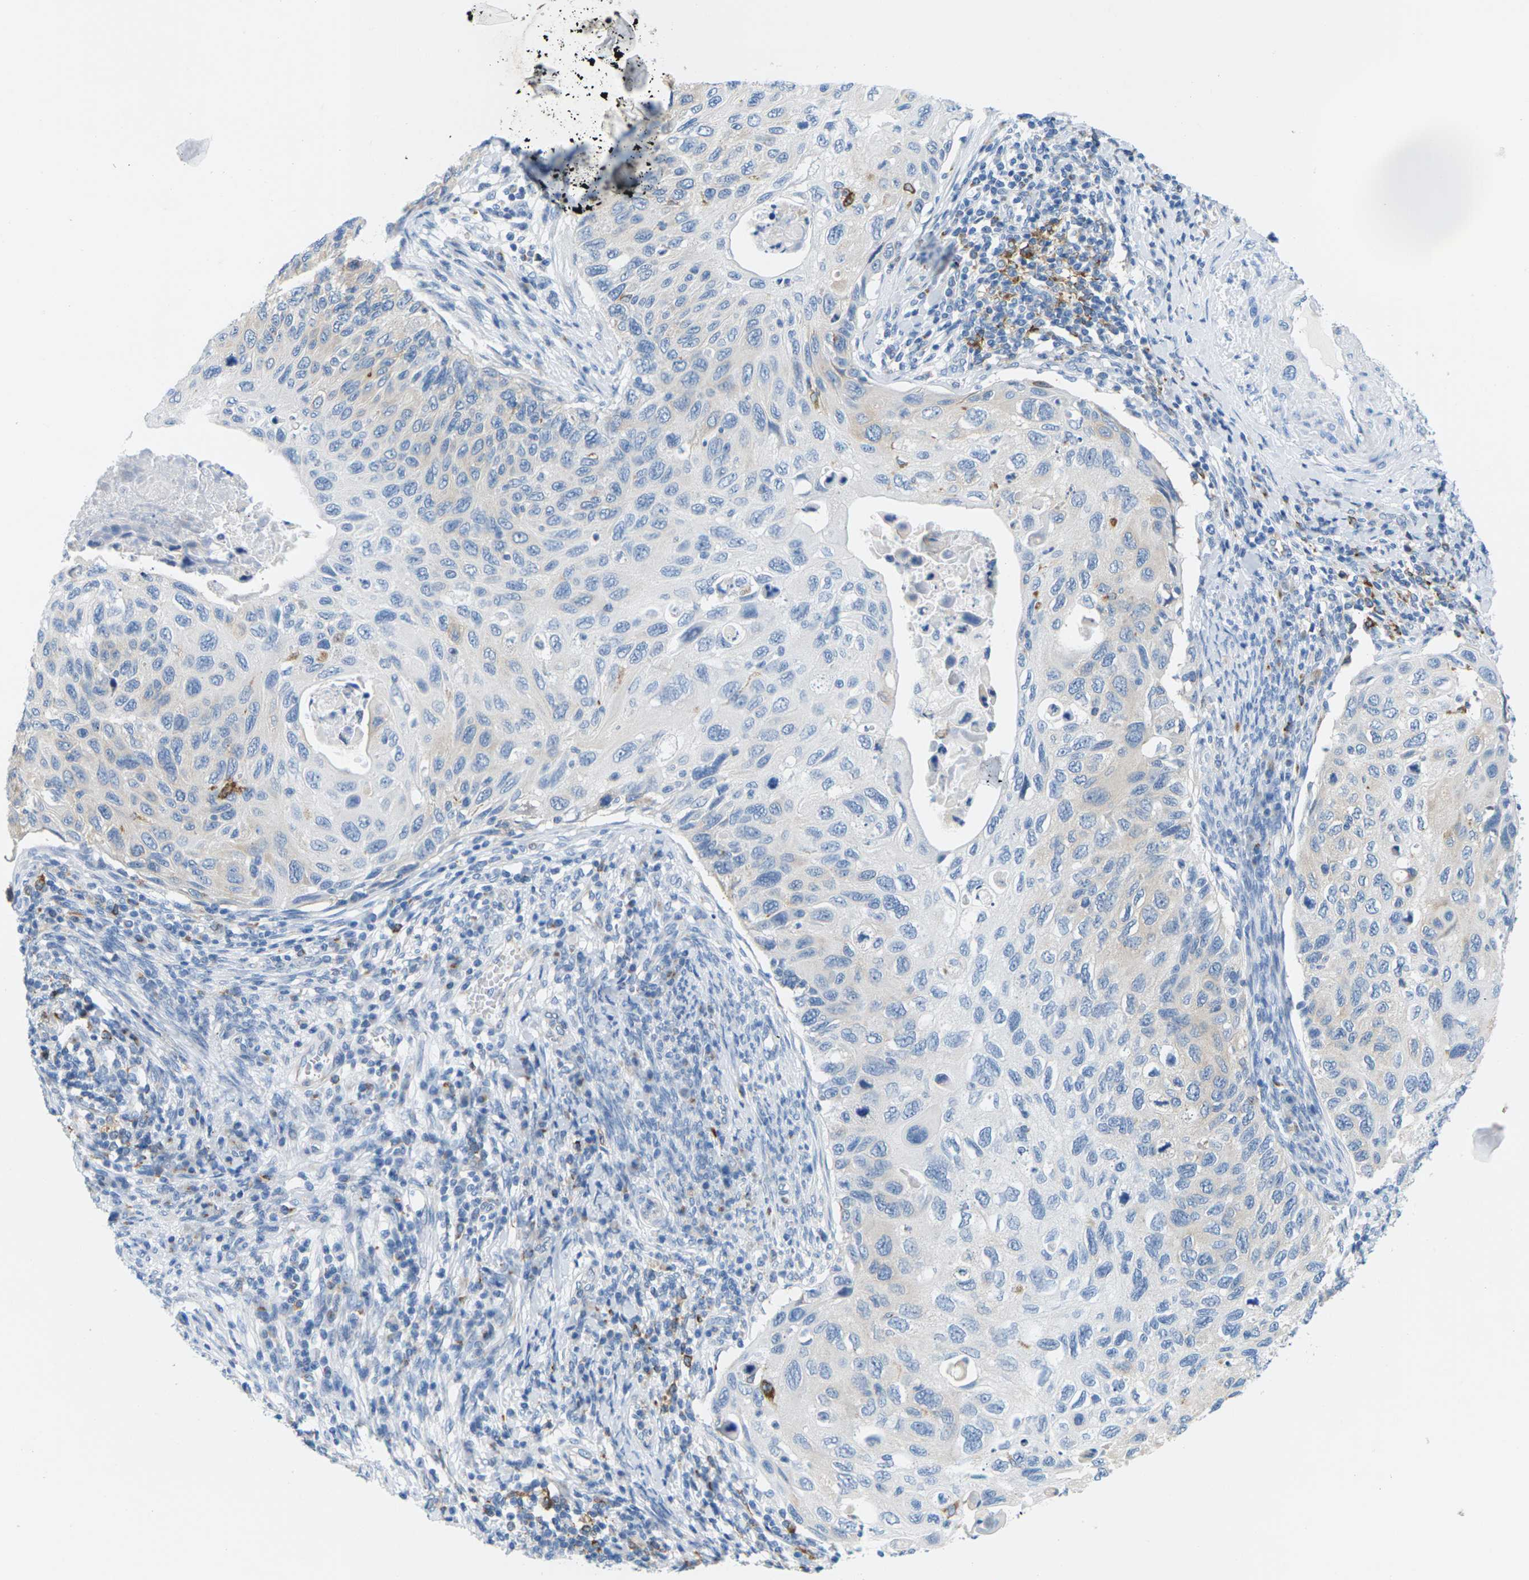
{"staining": {"intensity": "negative", "quantity": "none", "location": "none"}, "tissue": "cervical cancer", "cell_type": "Tumor cells", "image_type": "cancer", "snomed": [{"axis": "morphology", "description": "Squamous cell carcinoma, NOS"}, {"axis": "topography", "description": "Cervix"}], "caption": "Cervical cancer (squamous cell carcinoma) was stained to show a protein in brown. There is no significant expression in tumor cells.", "gene": "SYNGR2", "patient": {"sex": "female", "age": 70}}